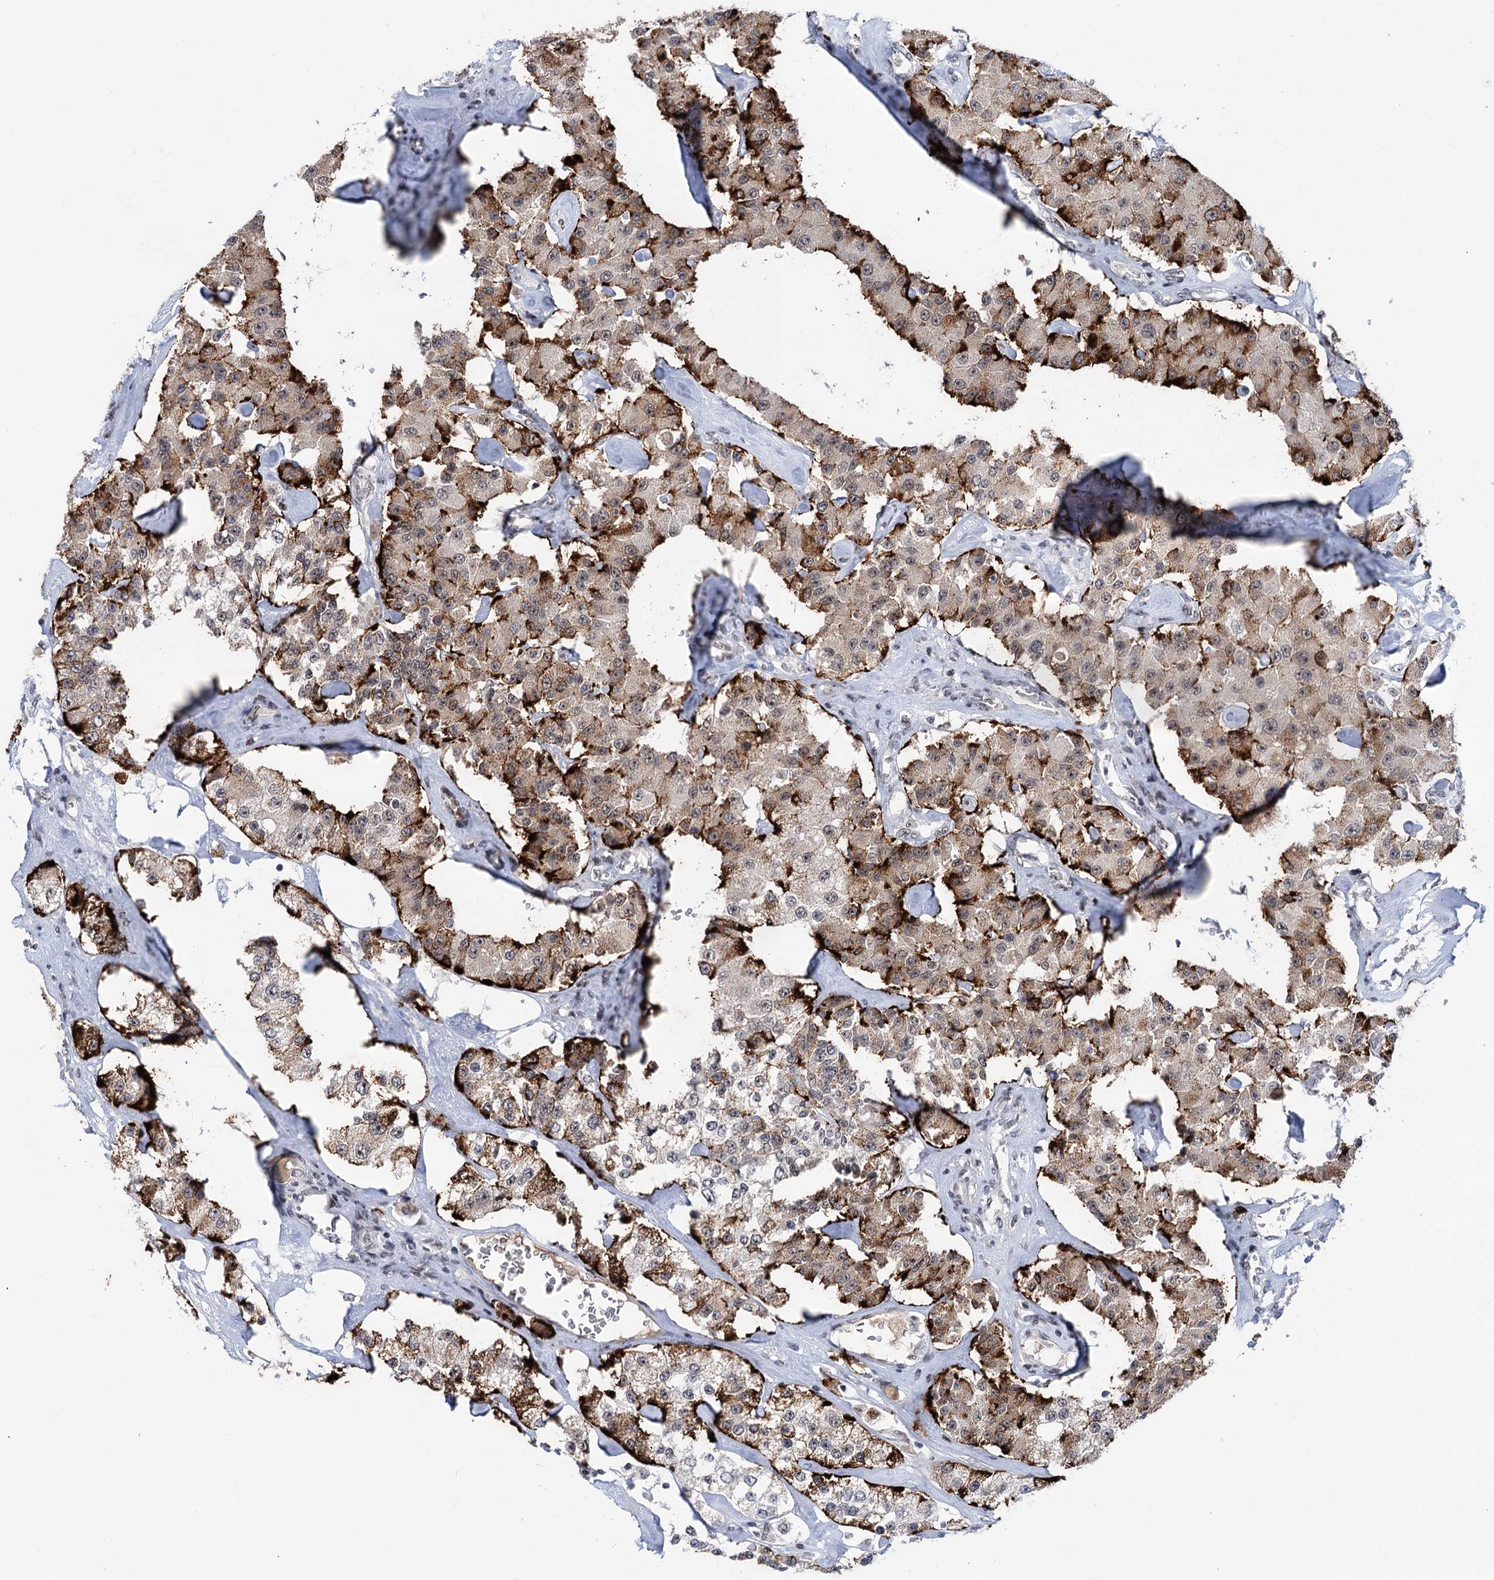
{"staining": {"intensity": "moderate", "quantity": "25%-75%", "location": "cytoplasmic/membranous"}, "tissue": "carcinoid", "cell_type": "Tumor cells", "image_type": "cancer", "snomed": [{"axis": "morphology", "description": "Carcinoid, malignant, NOS"}, {"axis": "topography", "description": "Pancreas"}], "caption": "Immunohistochemistry micrograph of human carcinoid (malignant) stained for a protein (brown), which shows medium levels of moderate cytoplasmic/membranous expression in approximately 25%-75% of tumor cells.", "gene": "ZCCHC10", "patient": {"sex": "male", "age": 41}}